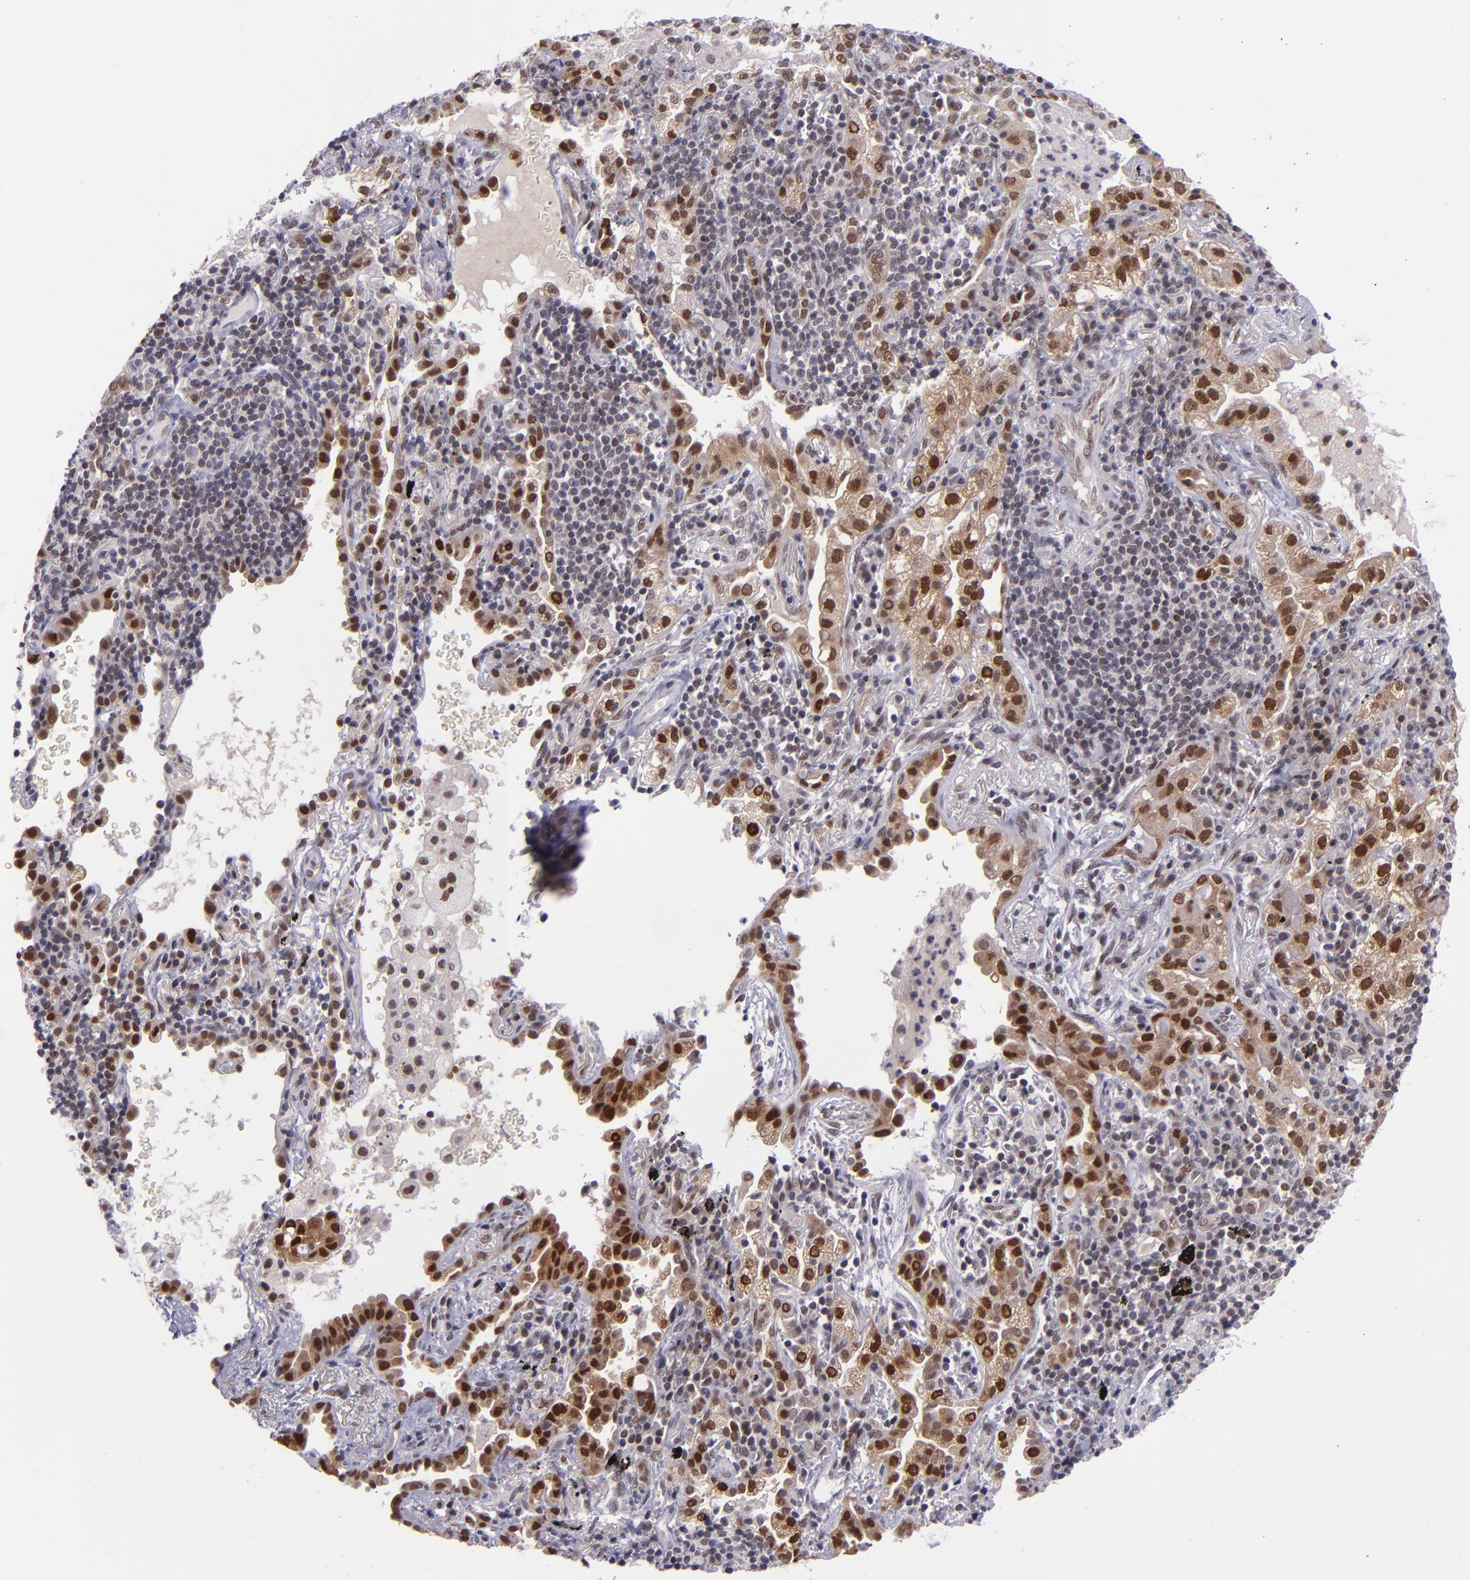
{"staining": {"intensity": "strong", "quantity": ">75%", "location": "cytoplasmic/membranous,nuclear"}, "tissue": "lung cancer", "cell_type": "Tumor cells", "image_type": "cancer", "snomed": [{"axis": "morphology", "description": "Adenocarcinoma, NOS"}, {"axis": "topography", "description": "Lung"}], "caption": "An immunohistochemistry (IHC) photomicrograph of tumor tissue is shown. Protein staining in brown highlights strong cytoplasmic/membranous and nuclear positivity in lung adenocarcinoma within tumor cells.", "gene": "BAG1", "patient": {"sex": "female", "age": 50}}